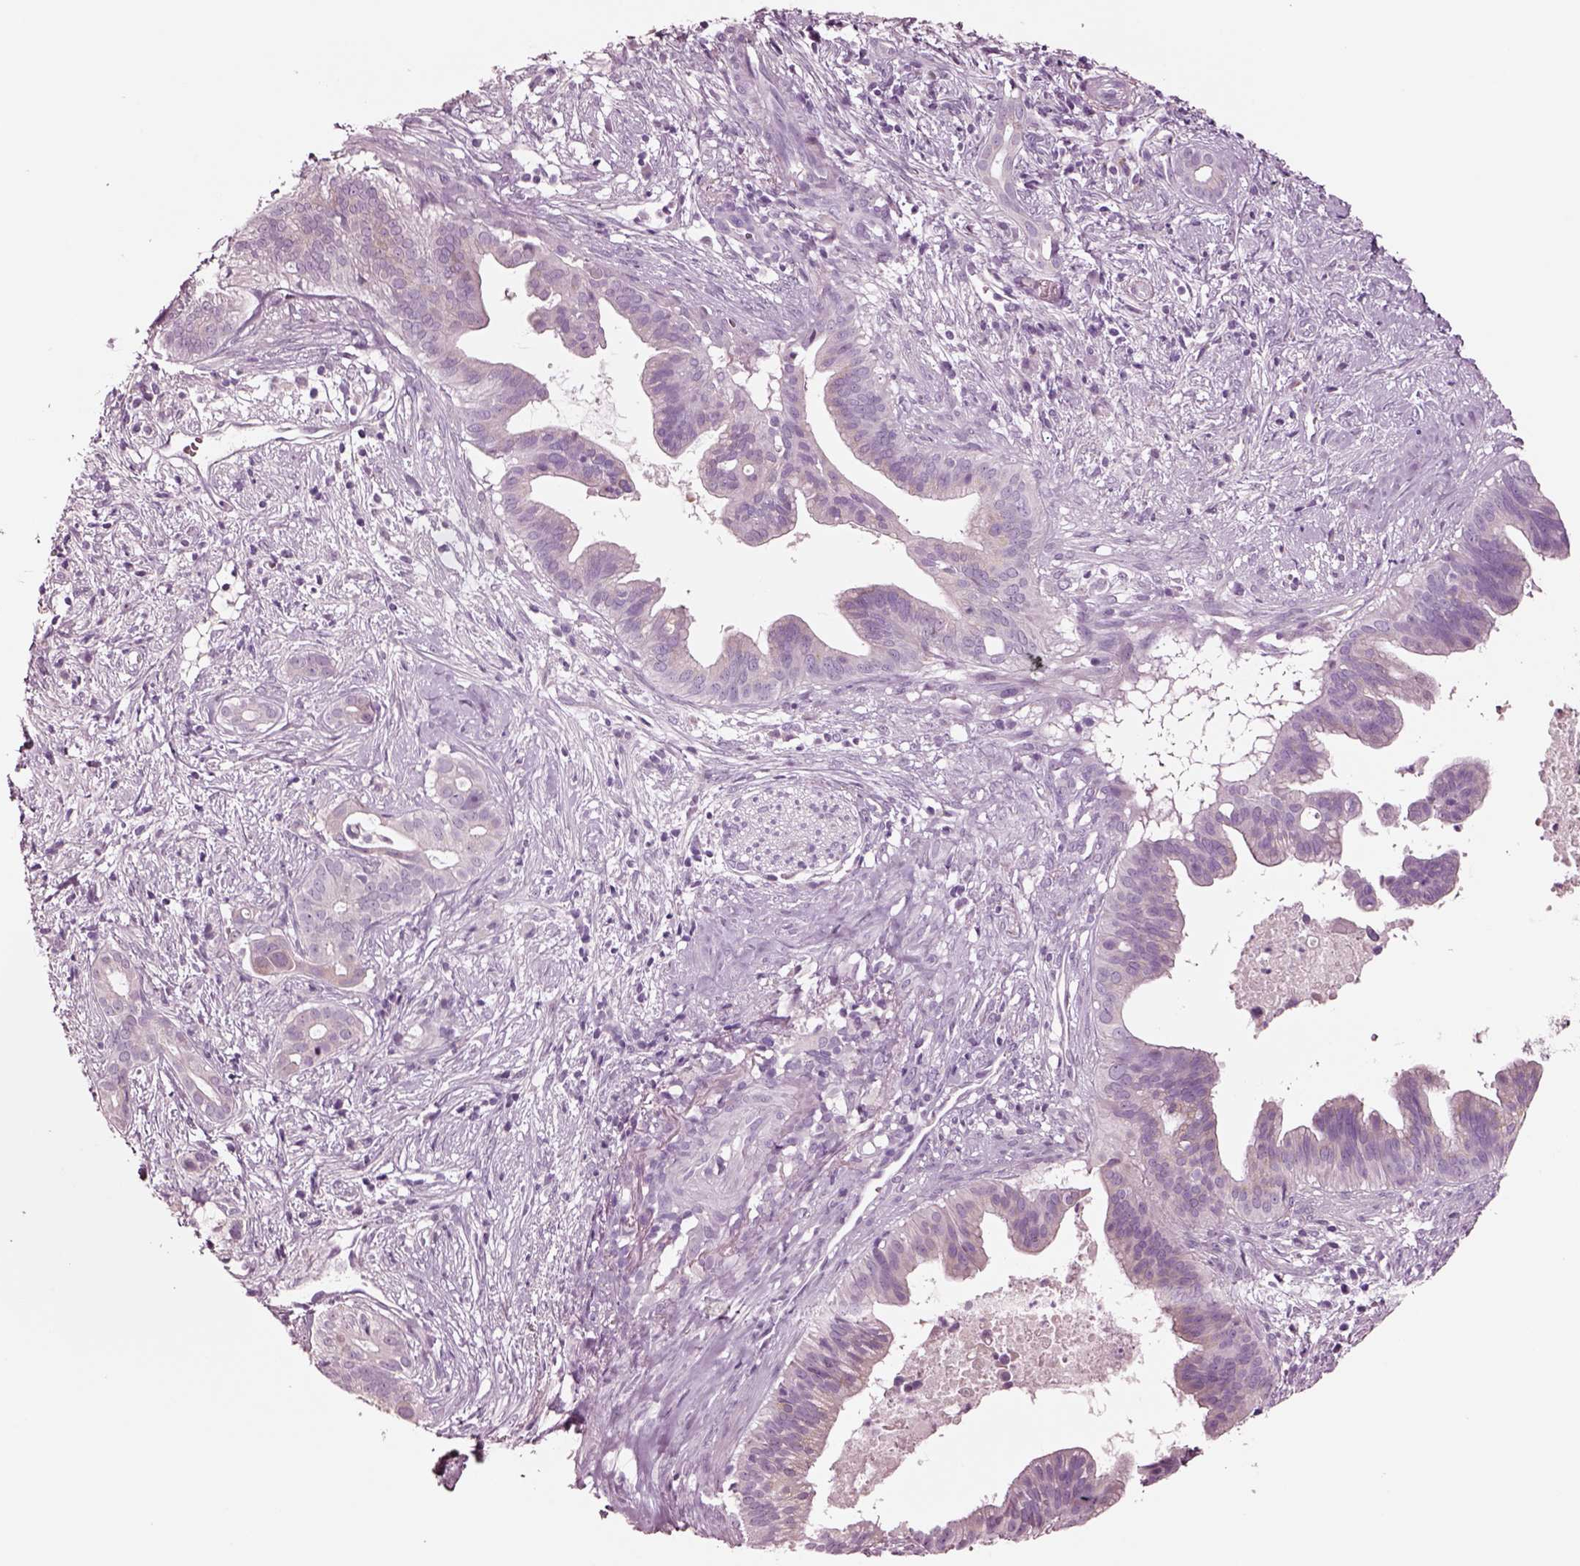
{"staining": {"intensity": "negative", "quantity": "none", "location": "none"}, "tissue": "pancreatic cancer", "cell_type": "Tumor cells", "image_type": "cancer", "snomed": [{"axis": "morphology", "description": "Adenocarcinoma, NOS"}, {"axis": "topography", "description": "Pancreas"}], "caption": "This is an IHC photomicrograph of human pancreatic cancer (adenocarcinoma). There is no expression in tumor cells.", "gene": "NMRK2", "patient": {"sex": "male", "age": 61}}